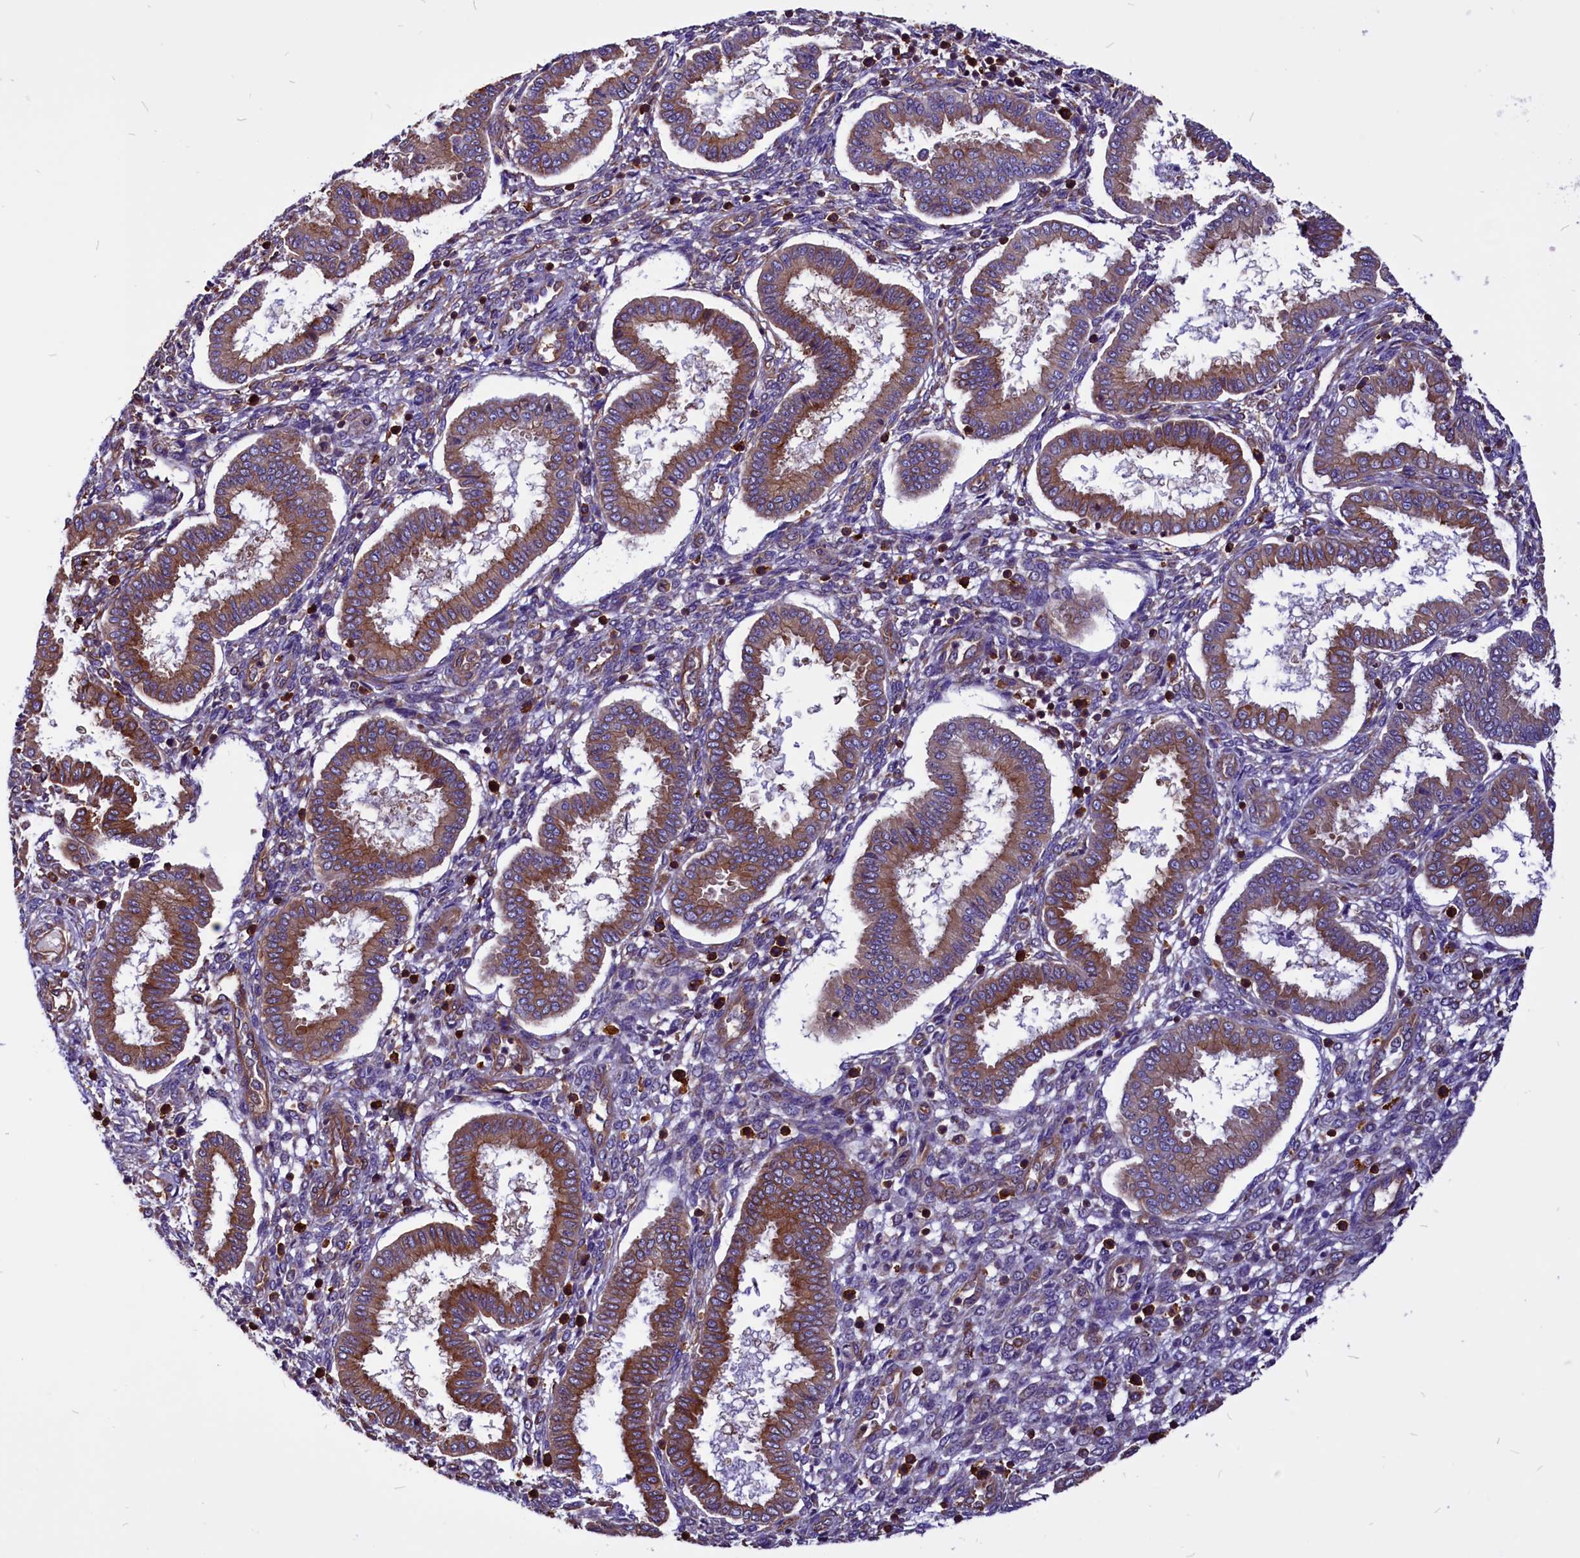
{"staining": {"intensity": "moderate", "quantity": "<25%", "location": "cytoplasmic/membranous"}, "tissue": "endometrium", "cell_type": "Cells in endometrial stroma", "image_type": "normal", "snomed": [{"axis": "morphology", "description": "Normal tissue, NOS"}, {"axis": "topography", "description": "Endometrium"}], "caption": "The micrograph displays immunohistochemical staining of benign endometrium. There is moderate cytoplasmic/membranous expression is seen in approximately <25% of cells in endometrial stroma.", "gene": "EIF3G", "patient": {"sex": "female", "age": 24}}